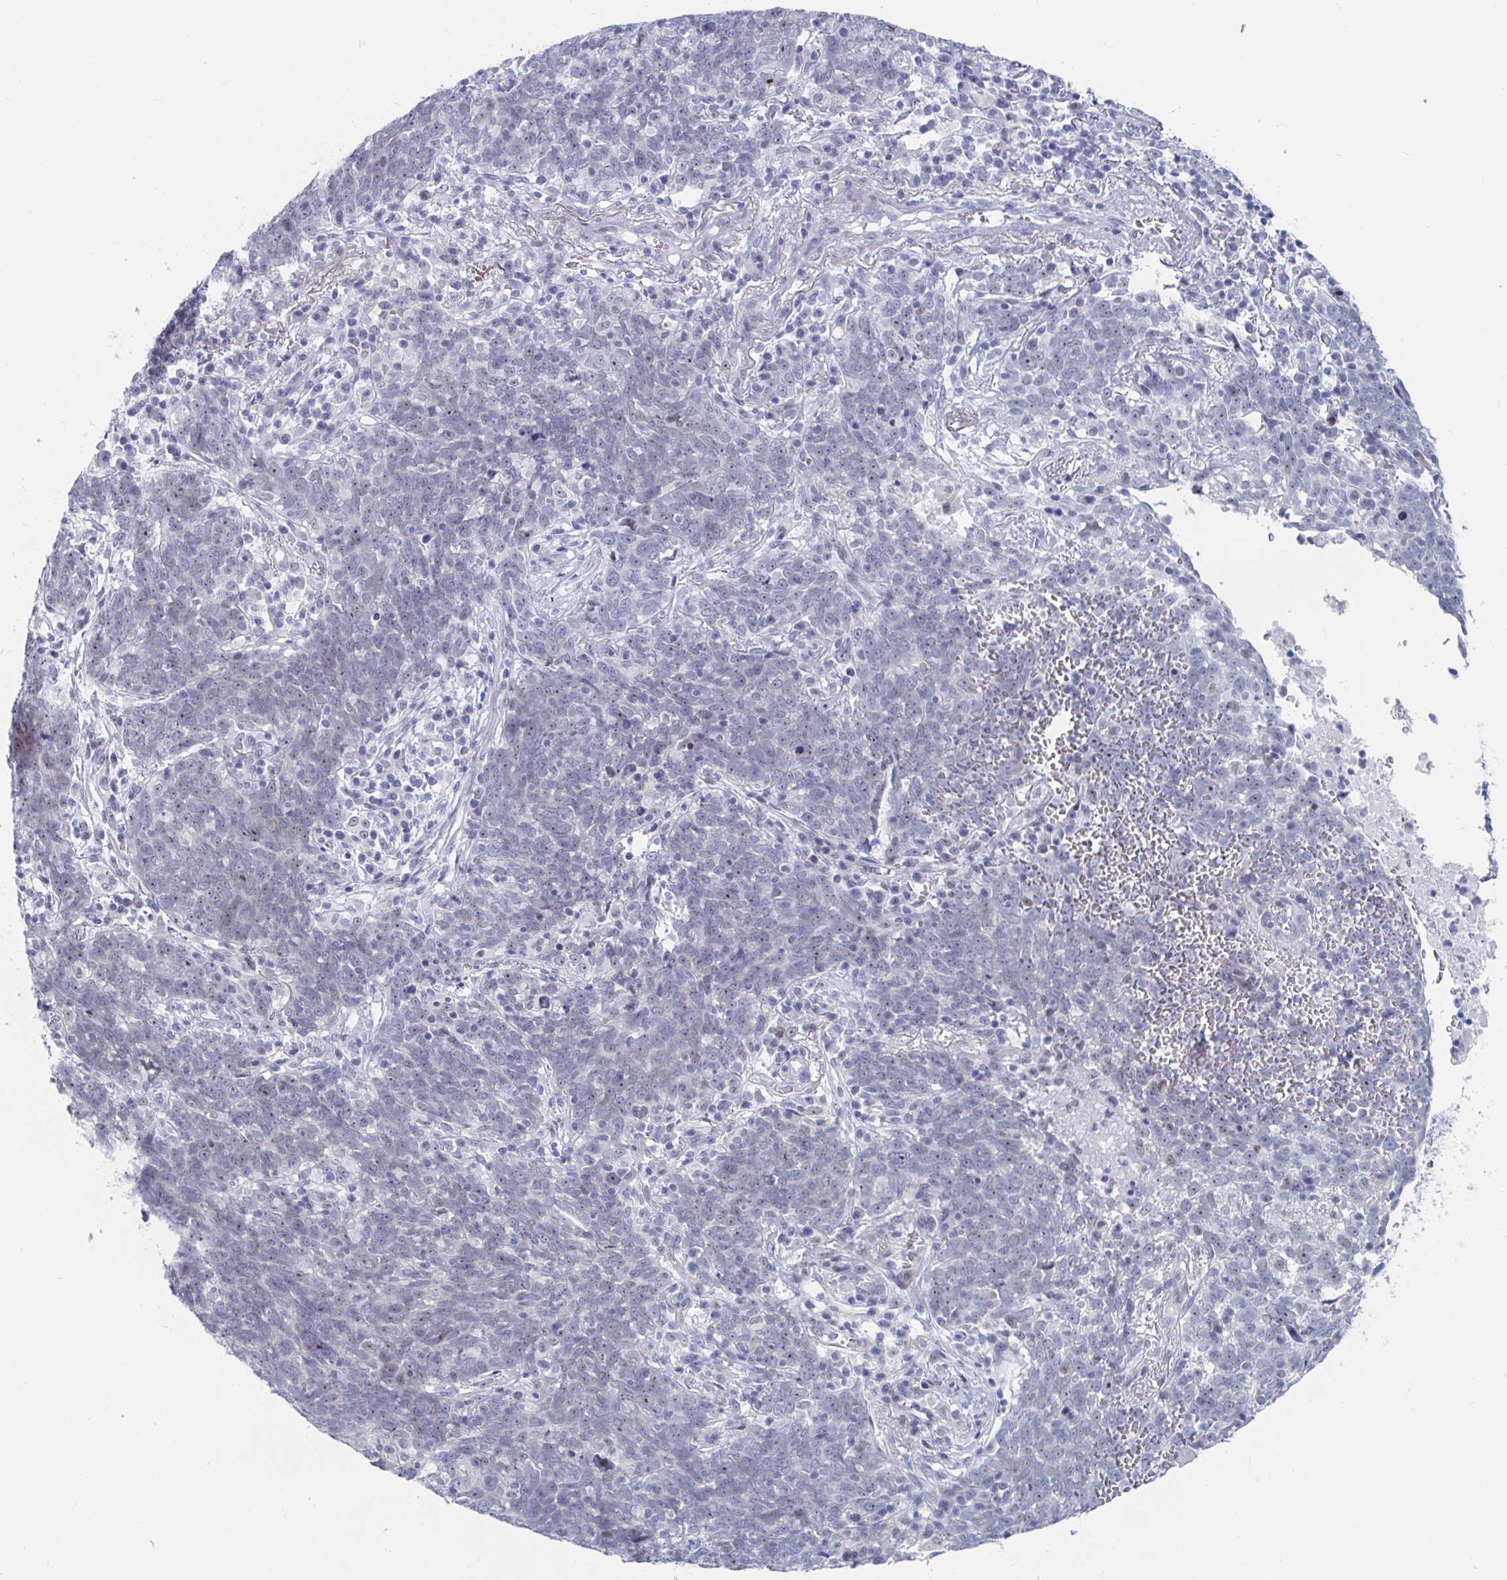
{"staining": {"intensity": "negative", "quantity": "none", "location": "none"}, "tissue": "lung cancer", "cell_type": "Tumor cells", "image_type": "cancer", "snomed": [{"axis": "morphology", "description": "Squamous cell carcinoma, NOS"}, {"axis": "topography", "description": "Lung"}], "caption": "Human squamous cell carcinoma (lung) stained for a protein using immunohistochemistry (IHC) exhibits no expression in tumor cells.", "gene": "NR1H2", "patient": {"sex": "female", "age": 72}}